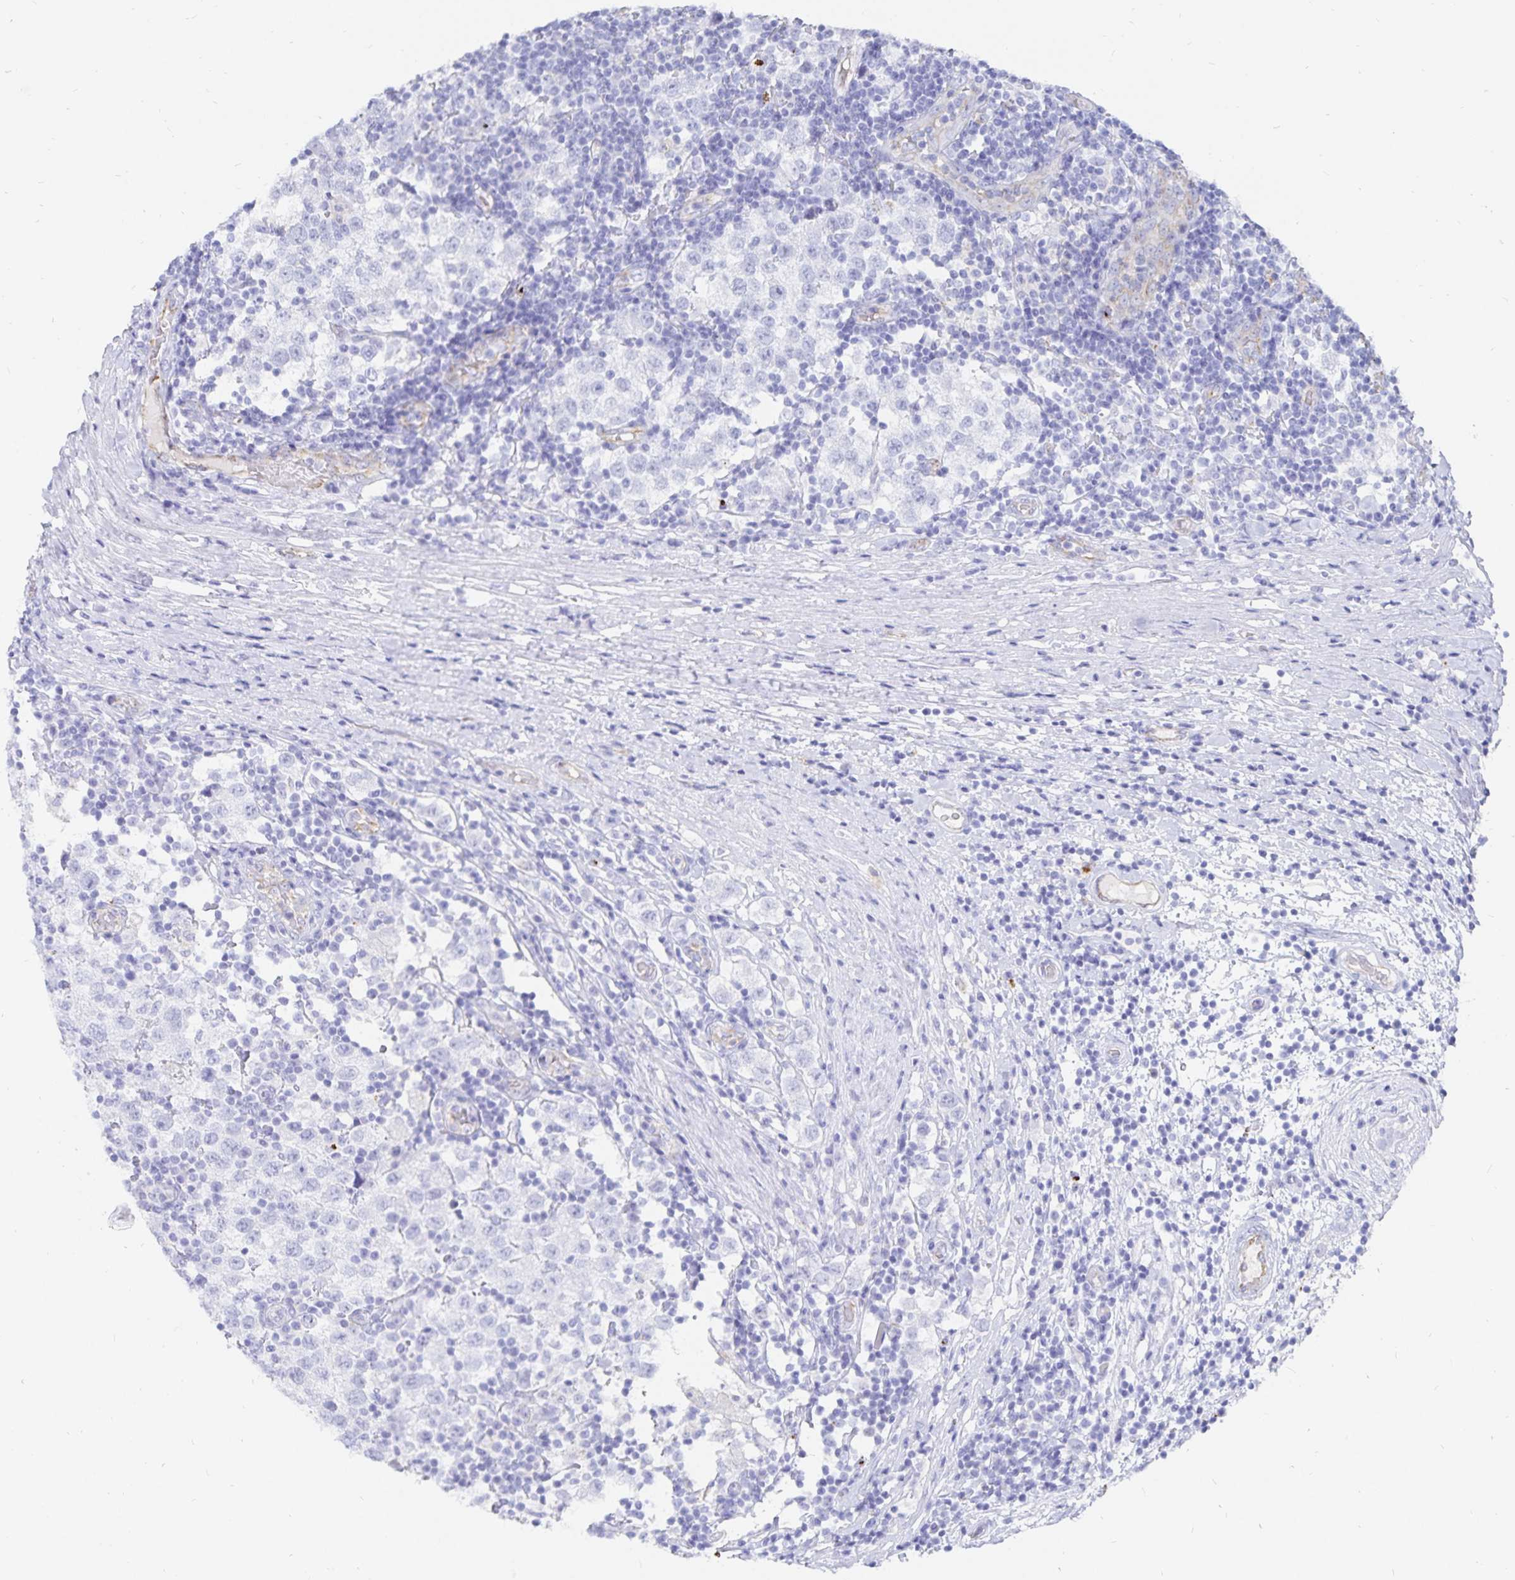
{"staining": {"intensity": "negative", "quantity": "none", "location": "none"}, "tissue": "testis cancer", "cell_type": "Tumor cells", "image_type": "cancer", "snomed": [{"axis": "morphology", "description": "Seminoma, NOS"}, {"axis": "topography", "description": "Testis"}], "caption": "Tumor cells are negative for protein expression in human testis seminoma.", "gene": "INSL5", "patient": {"sex": "male", "age": 34}}